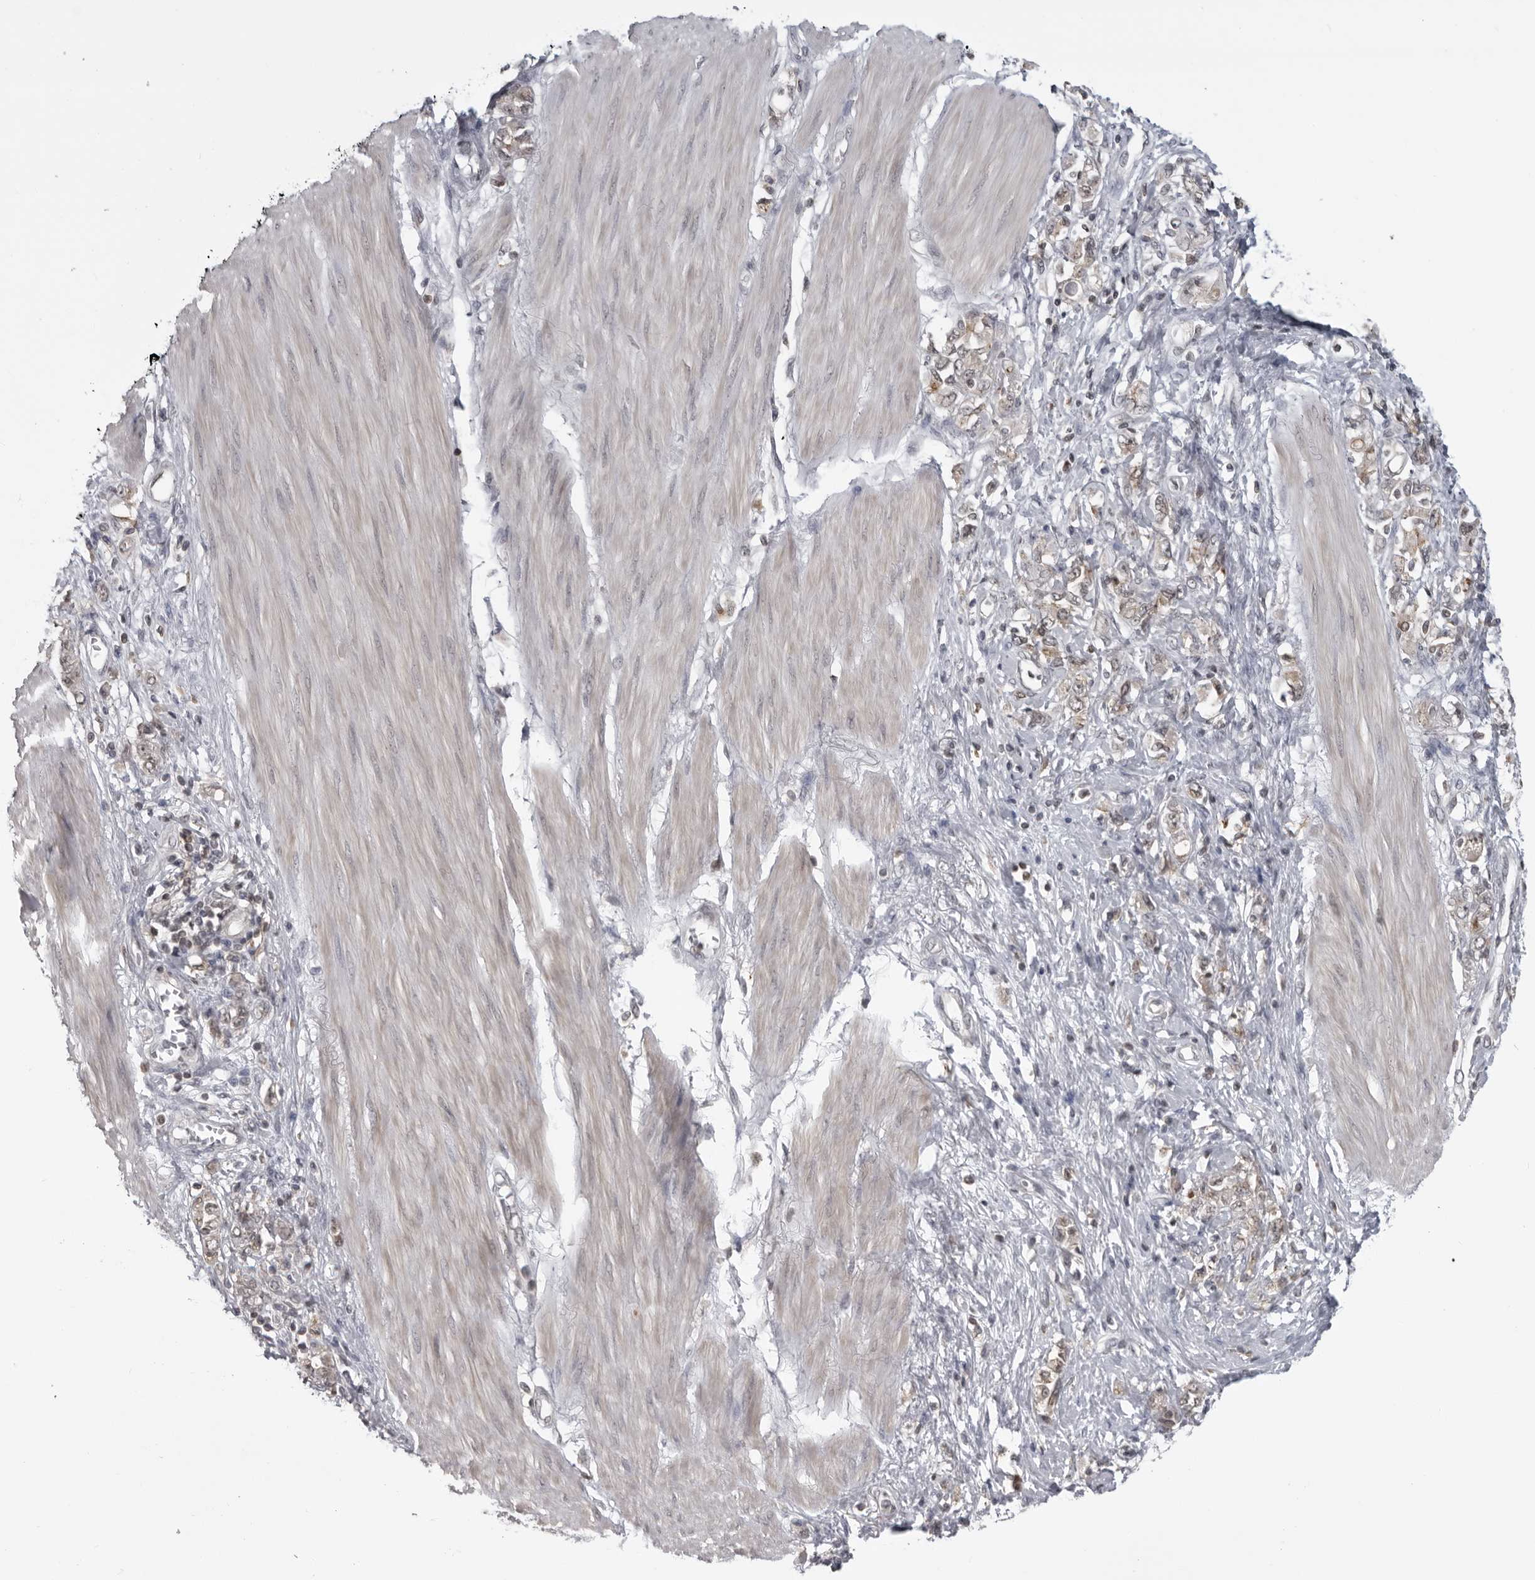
{"staining": {"intensity": "weak", "quantity": "25%-75%", "location": "cytoplasmic/membranous,nuclear"}, "tissue": "stomach cancer", "cell_type": "Tumor cells", "image_type": "cancer", "snomed": [{"axis": "morphology", "description": "Adenocarcinoma, NOS"}, {"axis": "topography", "description": "Stomach"}], "caption": "Protein staining by IHC exhibits weak cytoplasmic/membranous and nuclear positivity in about 25%-75% of tumor cells in adenocarcinoma (stomach).", "gene": "PDCL3", "patient": {"sex": "female", "age": 76}}